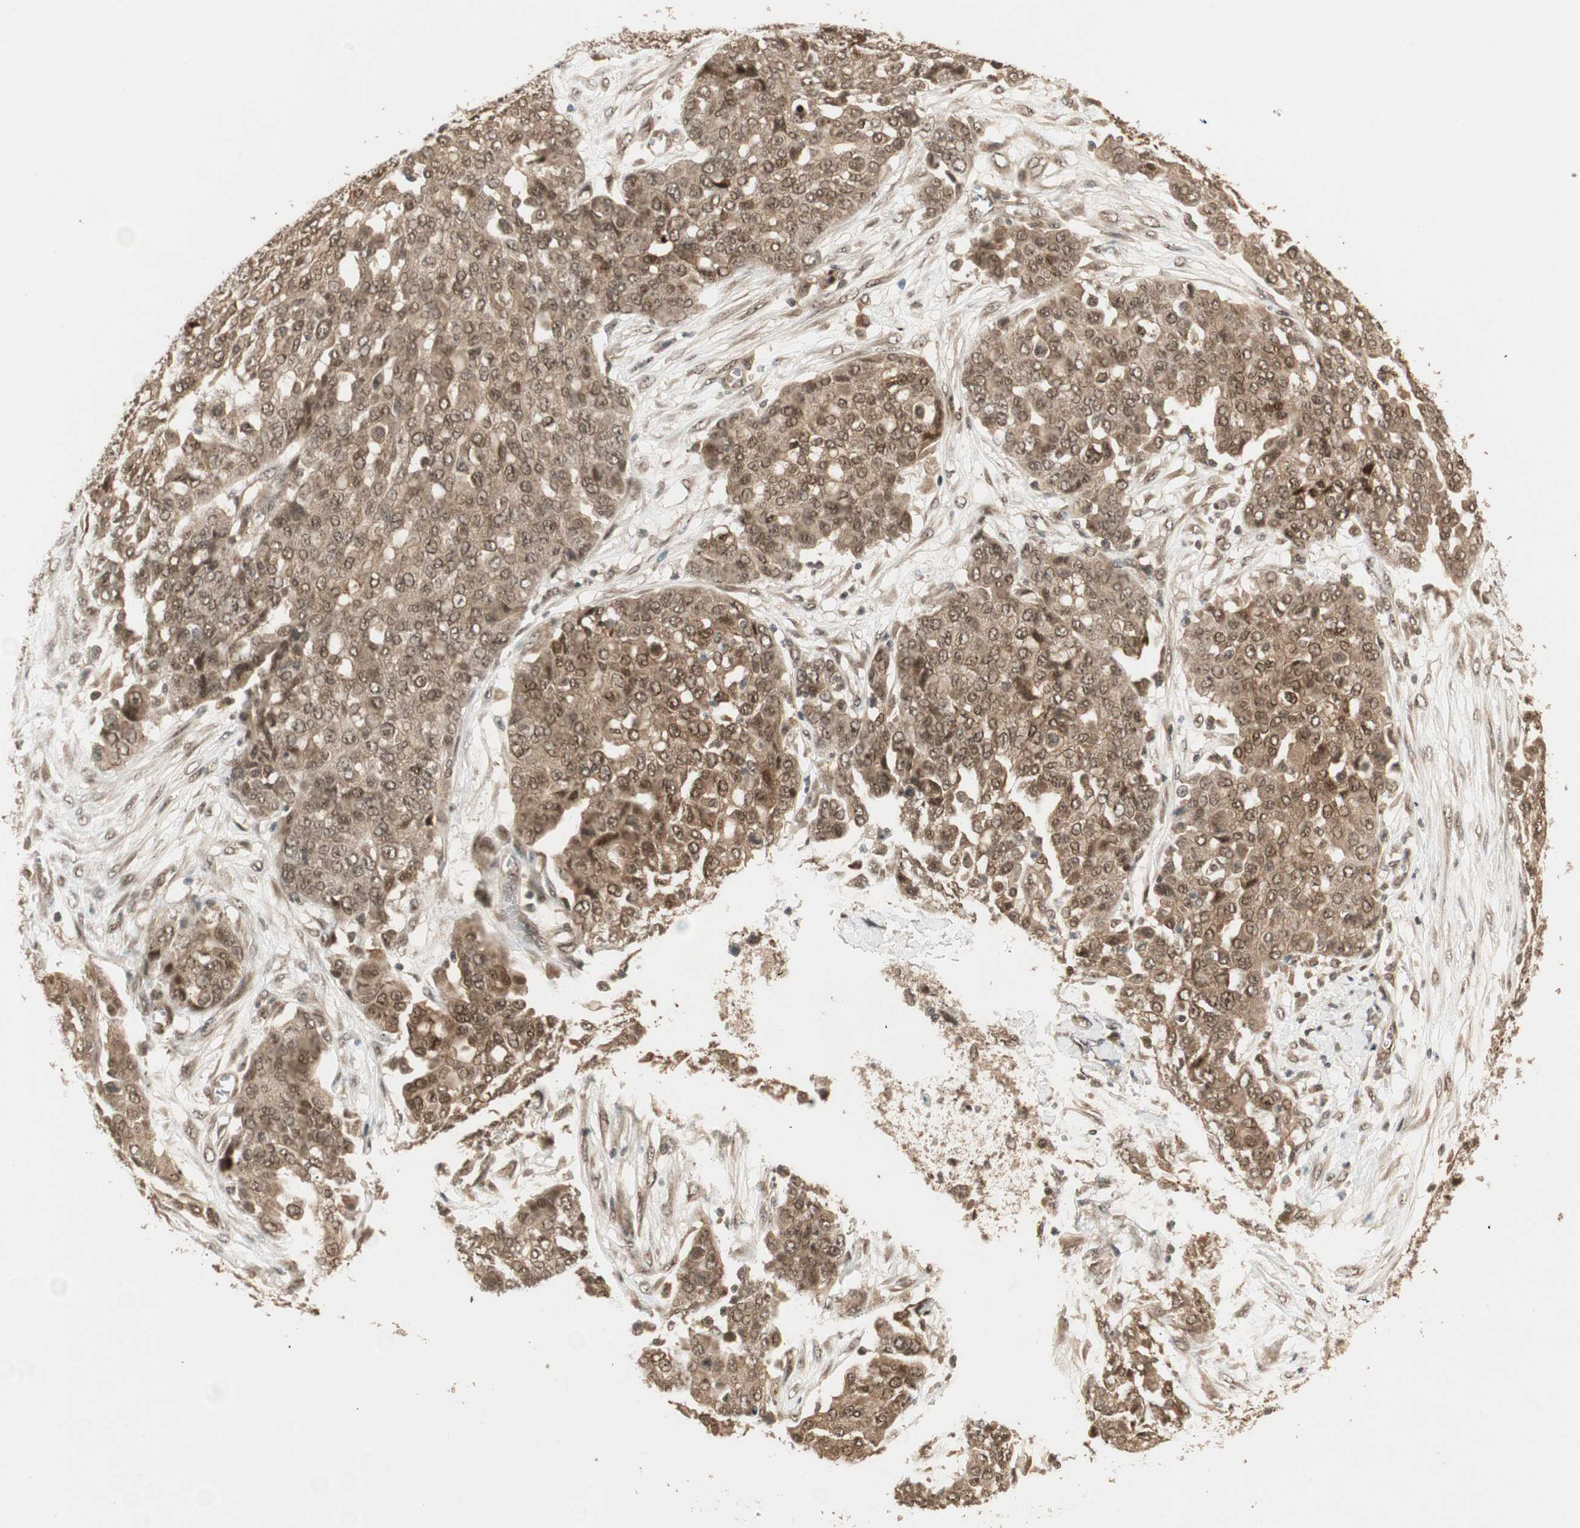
{"staining": {"intensity": "moderate", "quantity": ">75%", "location": "cytoplasmic/membranous,nuclear"}, "tissue": "ovarian cancer", "cell_type": "Tumor cells", "image_type": "cancer", "snomed": [{"axis": "morphology", "description": "Cystadenocarcinoma, serous, NOS"}, {"axis": "topography", "description": "Soft tissue"}, {"axis": "topography", "description": "Ovary"}], "caption": "Protein staining reveals moderate cytoplasmic/membranous and nuclear positivity in approximately >75% of tumor cells in ovarian cancer (serous cystadenocarcinoma).", "gene": "ZSCAN31", "patient": {"sex": "female", "age": 57}}